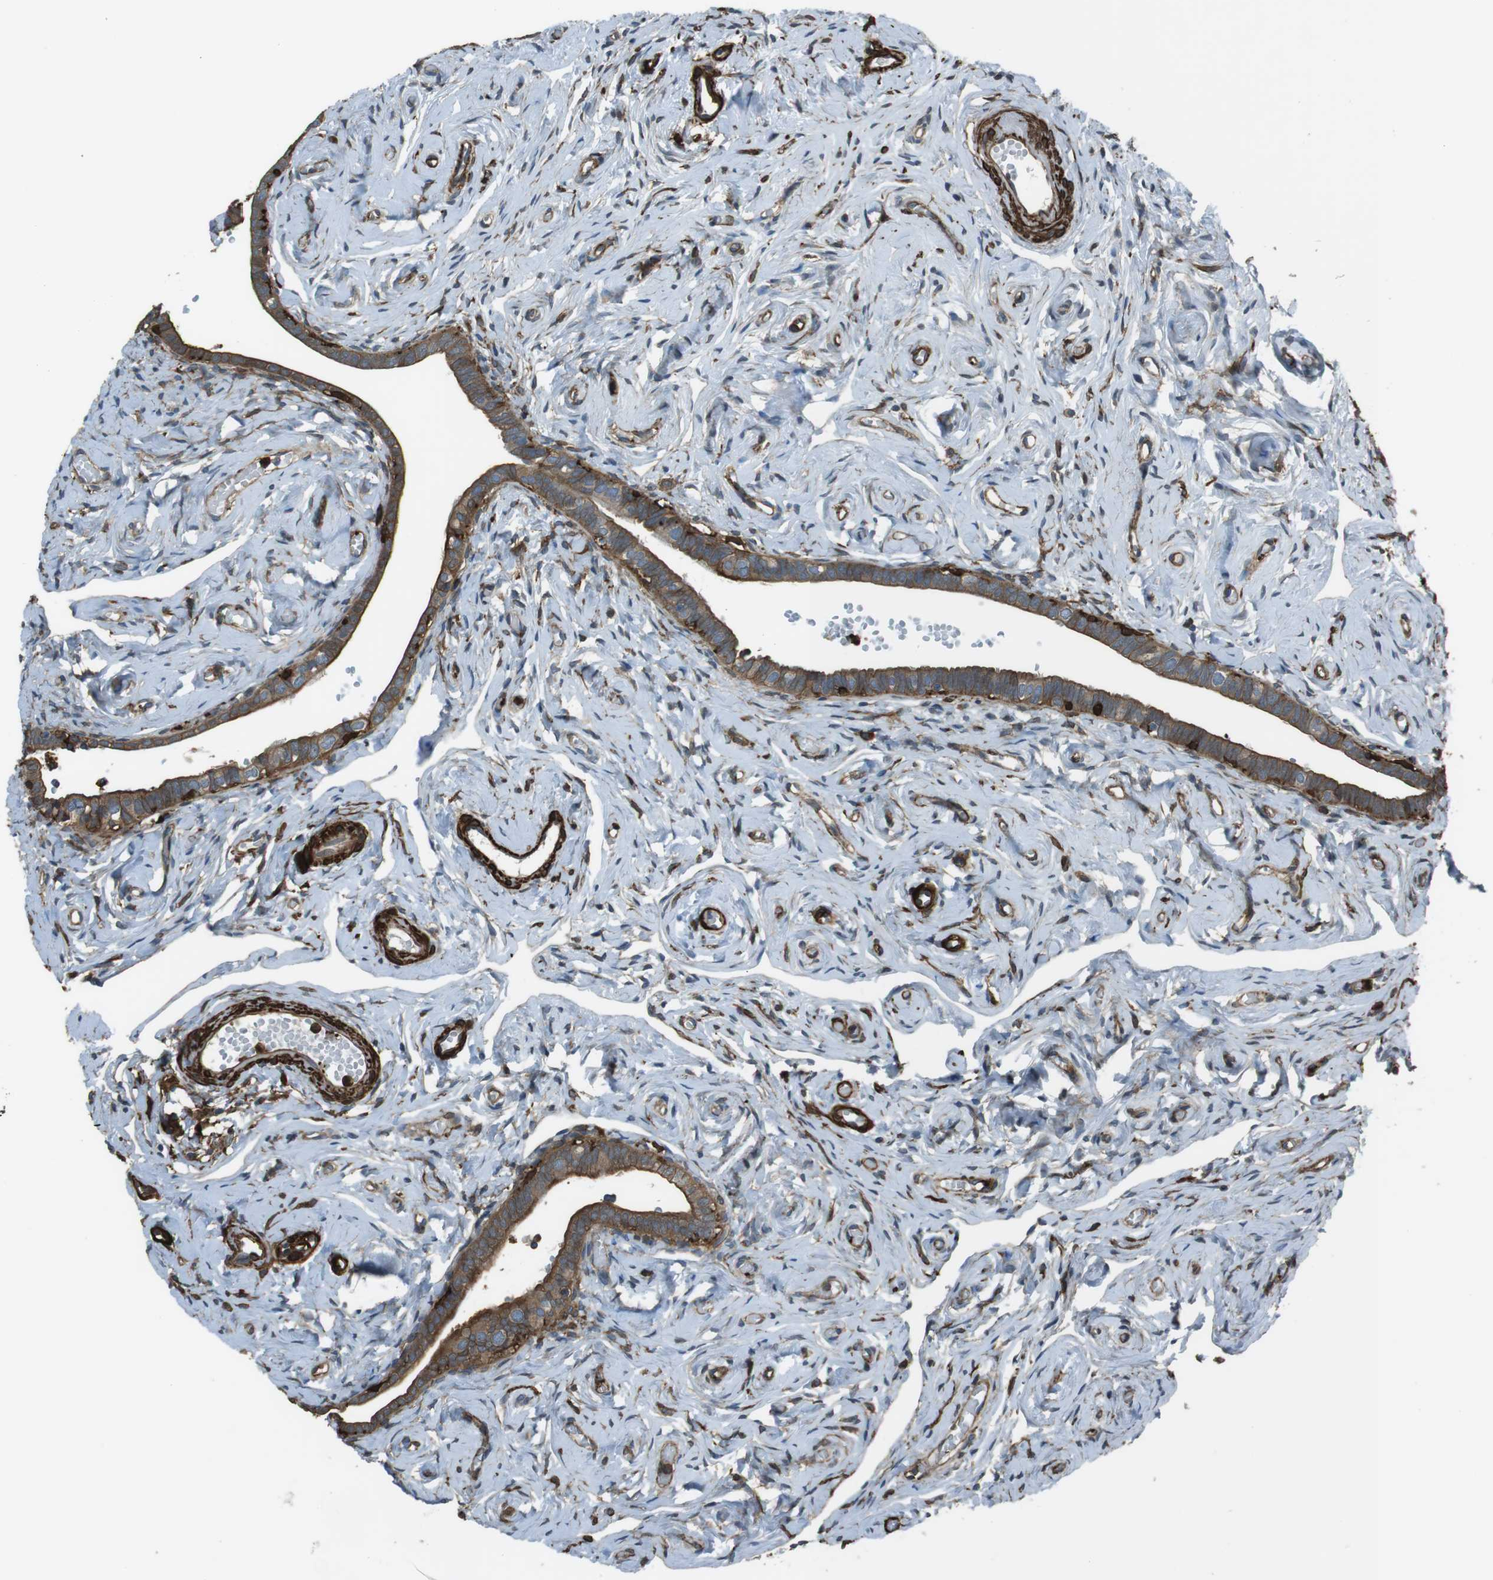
{"staining": {"intensity": "moderate", "quantity": ">75%", "location": "cytoplasmic/membranous"}, "tissue": "fallopian tube", "cell_type": "Glandular cells", "image_type": "normal", "snomed": [{"axis": "morphology", "description": "Normal tissue, NOS"}, {"axis": "topography", "description": "Fallopian tube"}], "caption": "Immunohistochemistry image of unremarkable human fallopian tube stained for a protein (brown), which displays medium levels of moderate cytoplasmic/membranous expression in approximately >75% of glandular cells.", "gene": "SFT2D1", "patient": {"sex": "female", "age": 71}}